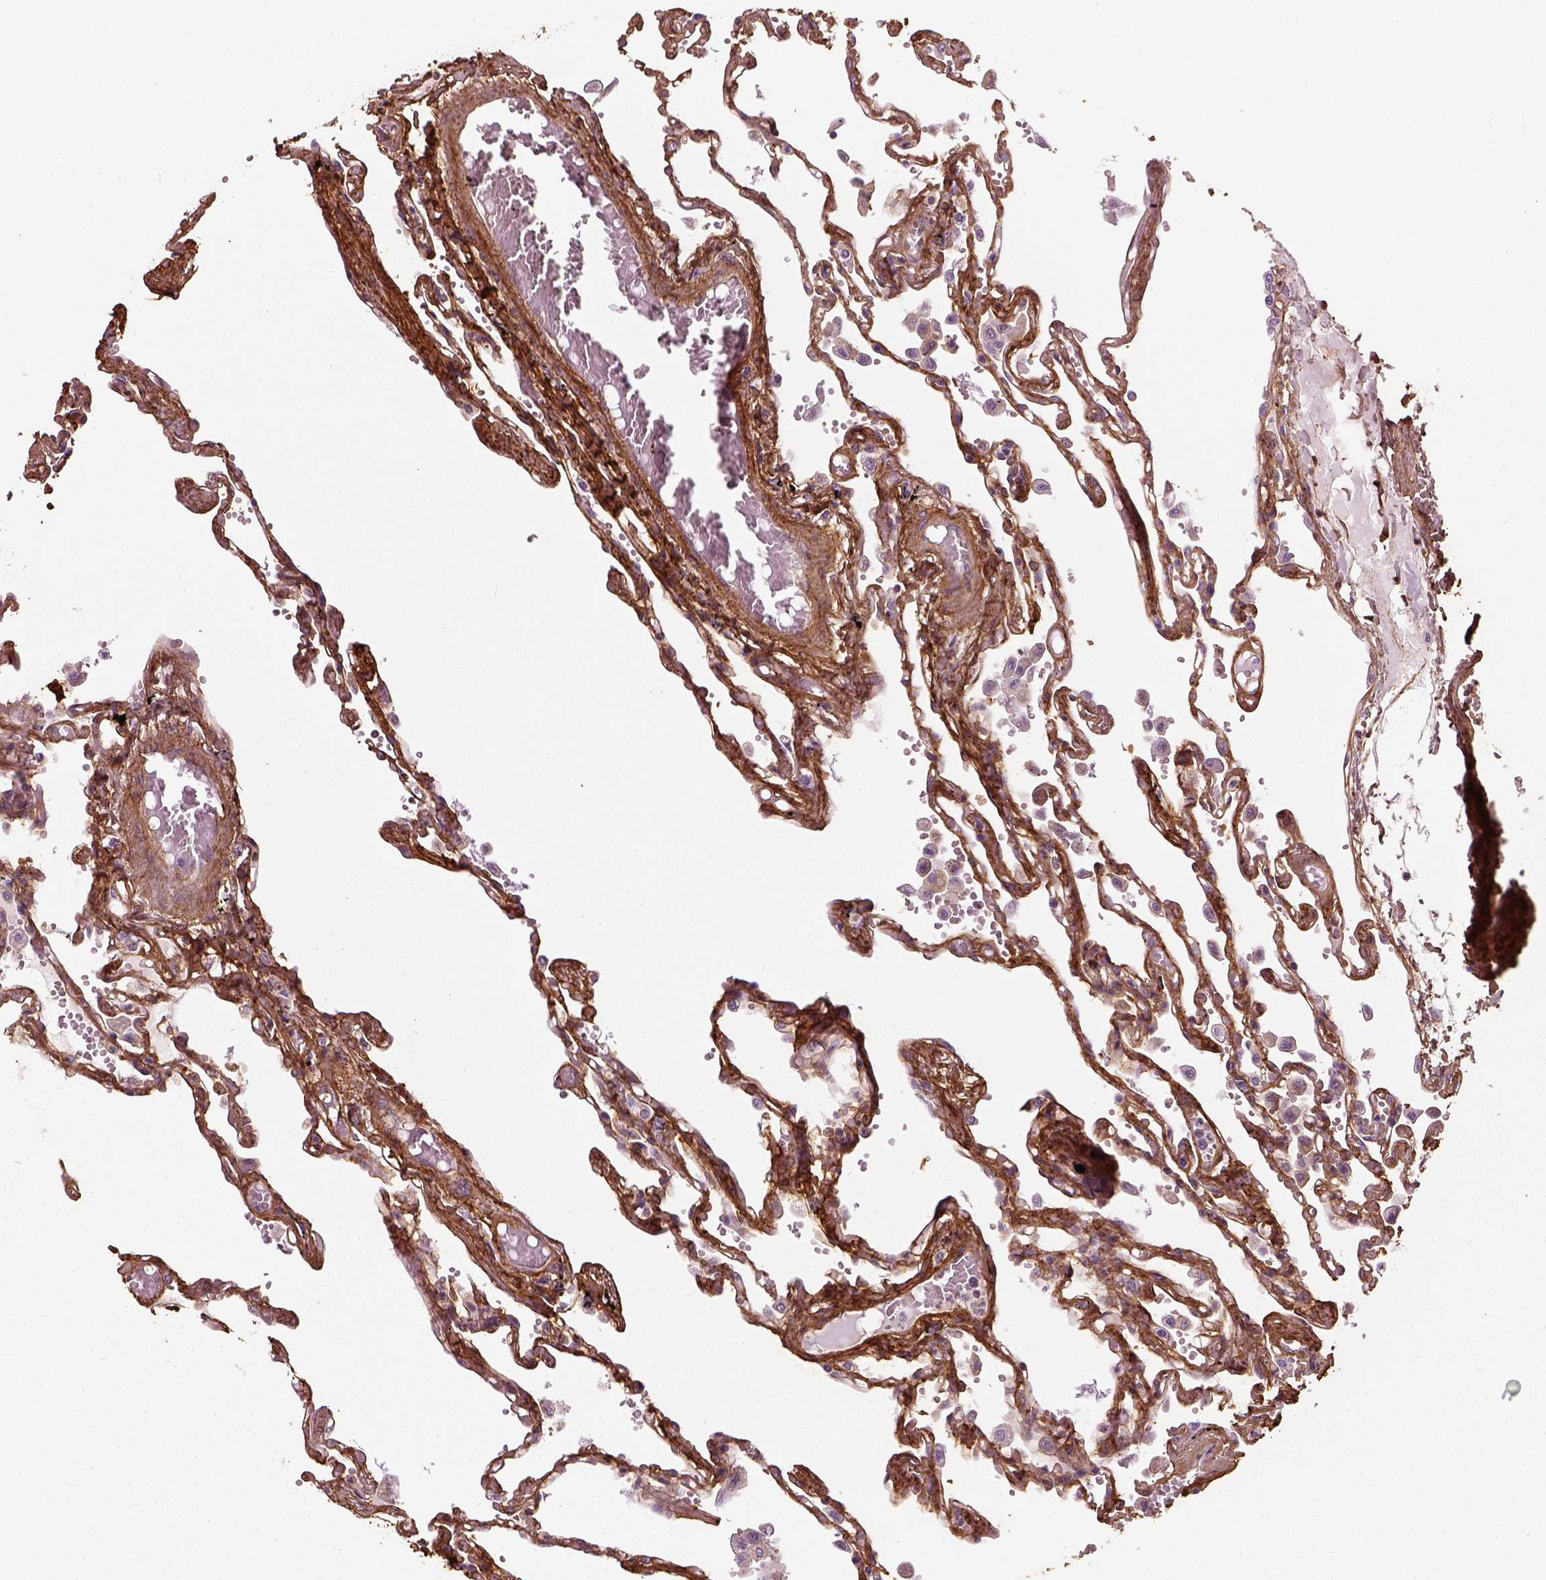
{"staining": {"intensity": "weak", "quantity": ">75%", "location": "cytoplasmic/membranous"}, "tissue": "lung", "cell_type": "Alveolar cells", "image_type": "normal", "snomed": [{"axis": "morphology", "description": "Normal tissue, NOS"}, {"axis": "morphology", "description": "Adenocarcinoma, NOS"}, {"axis": "topography", "description": "Cartilage tissue"}, {"axis": "topography", "description": "Lung"}], "caption": "High-magnification brightfield microscopy of unremarkable lung stained with DAB (3,3'-diaminobenzidine) (brown) and counterstained with hematoxylin (blue). alveolar cells exhibit weak cytoplasmic/membranous positivity is appreciated in approximately>75% of cells. (Stains: DAB (3,3'-diaminobenzidine) in brown, nuclei in blue, Microscopy: brightfield microscopy at high magnification).", "gene": "COL6A2", "patient": {"sex": "female", "age": 67}}